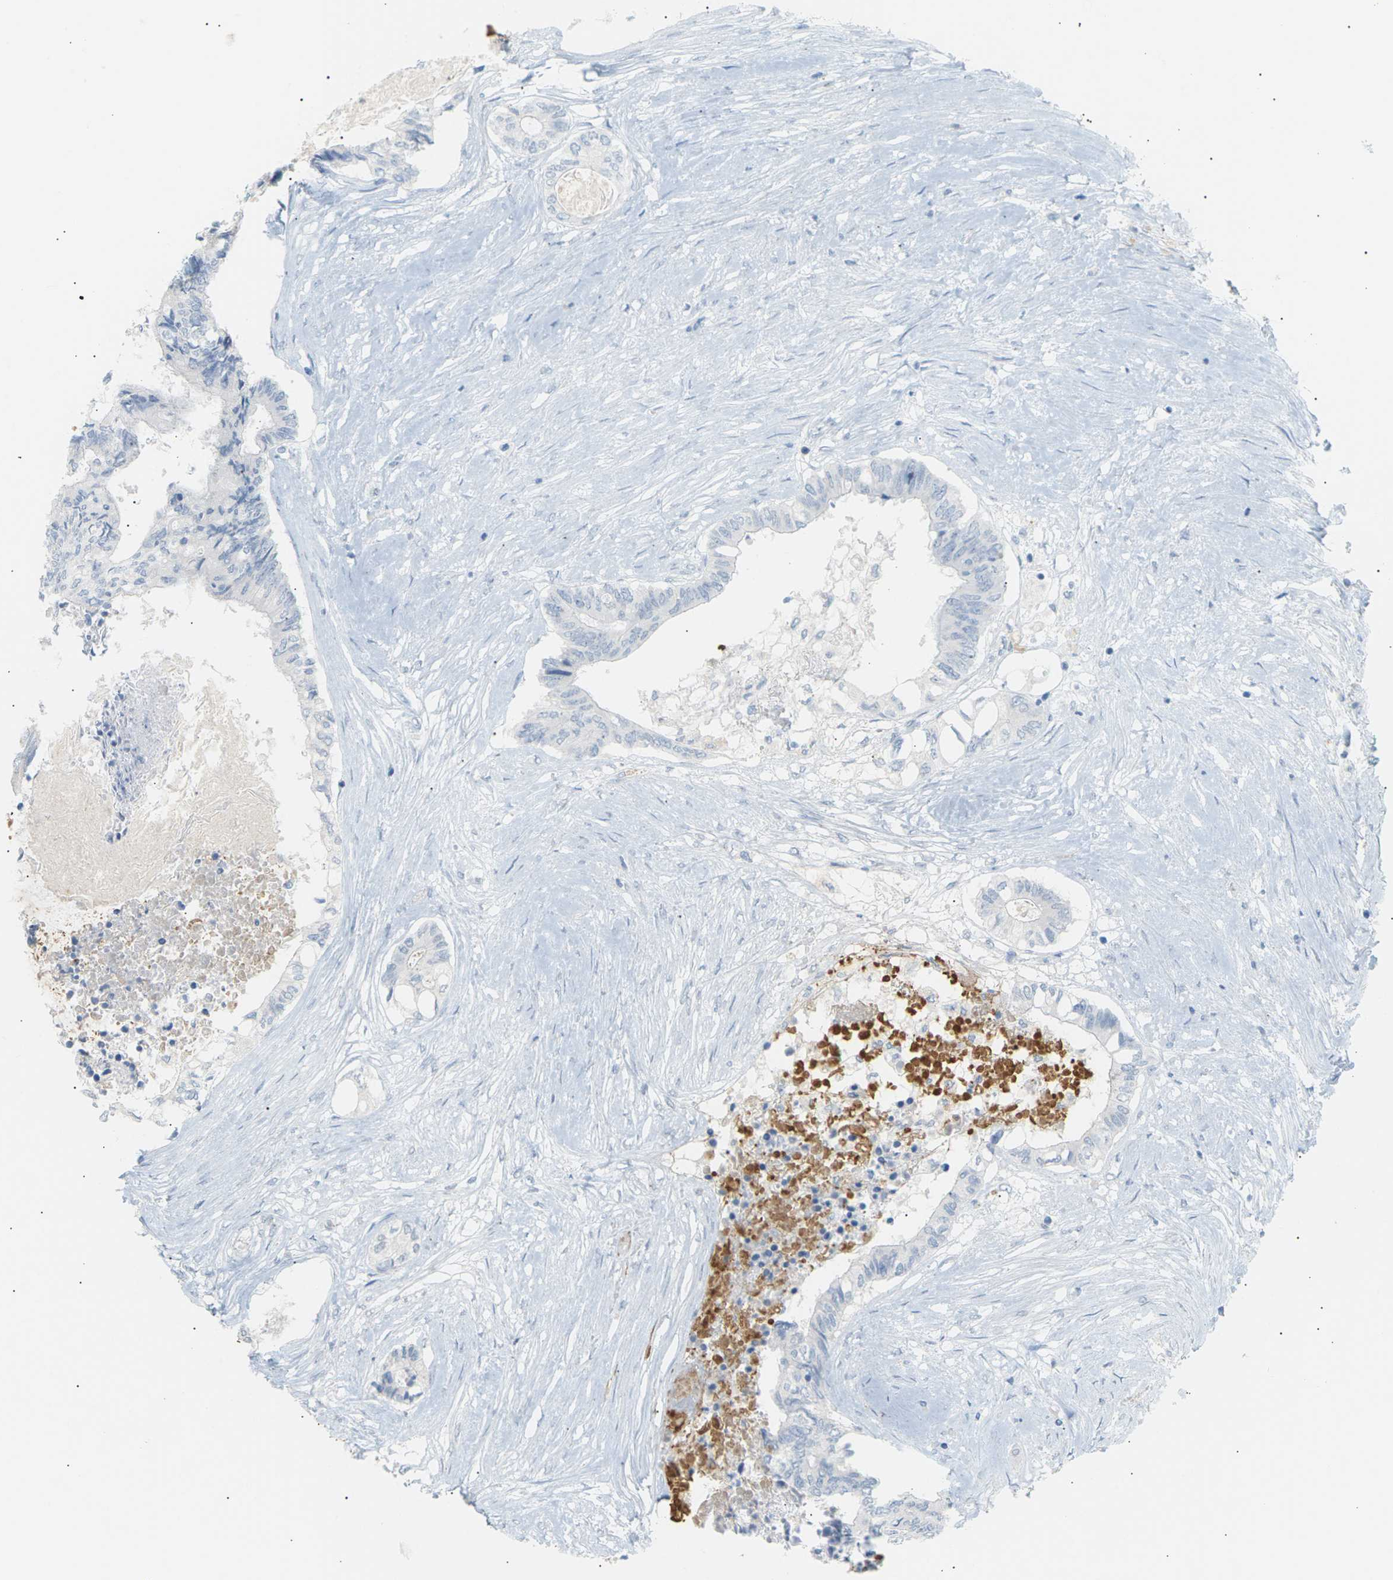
{"staining": {"intensity": "negative", "quantity": "none", "location": "none"}, "tissue": "colorectal cancer", "cell_type": "Tumor cells", "image_type": "cancer", "snomed": [{"axis": "morphology", "description": "Adenocarcinoma, NOS"}, {"axis": "topography", "description": "Rectum"}], "caption": "A photomicrograph of human colorectal cancer (adenocarcinoma) is negative for staining in tumor cells.", "gene": "CLU", "patient": {"sex": "male", "age": 63}}